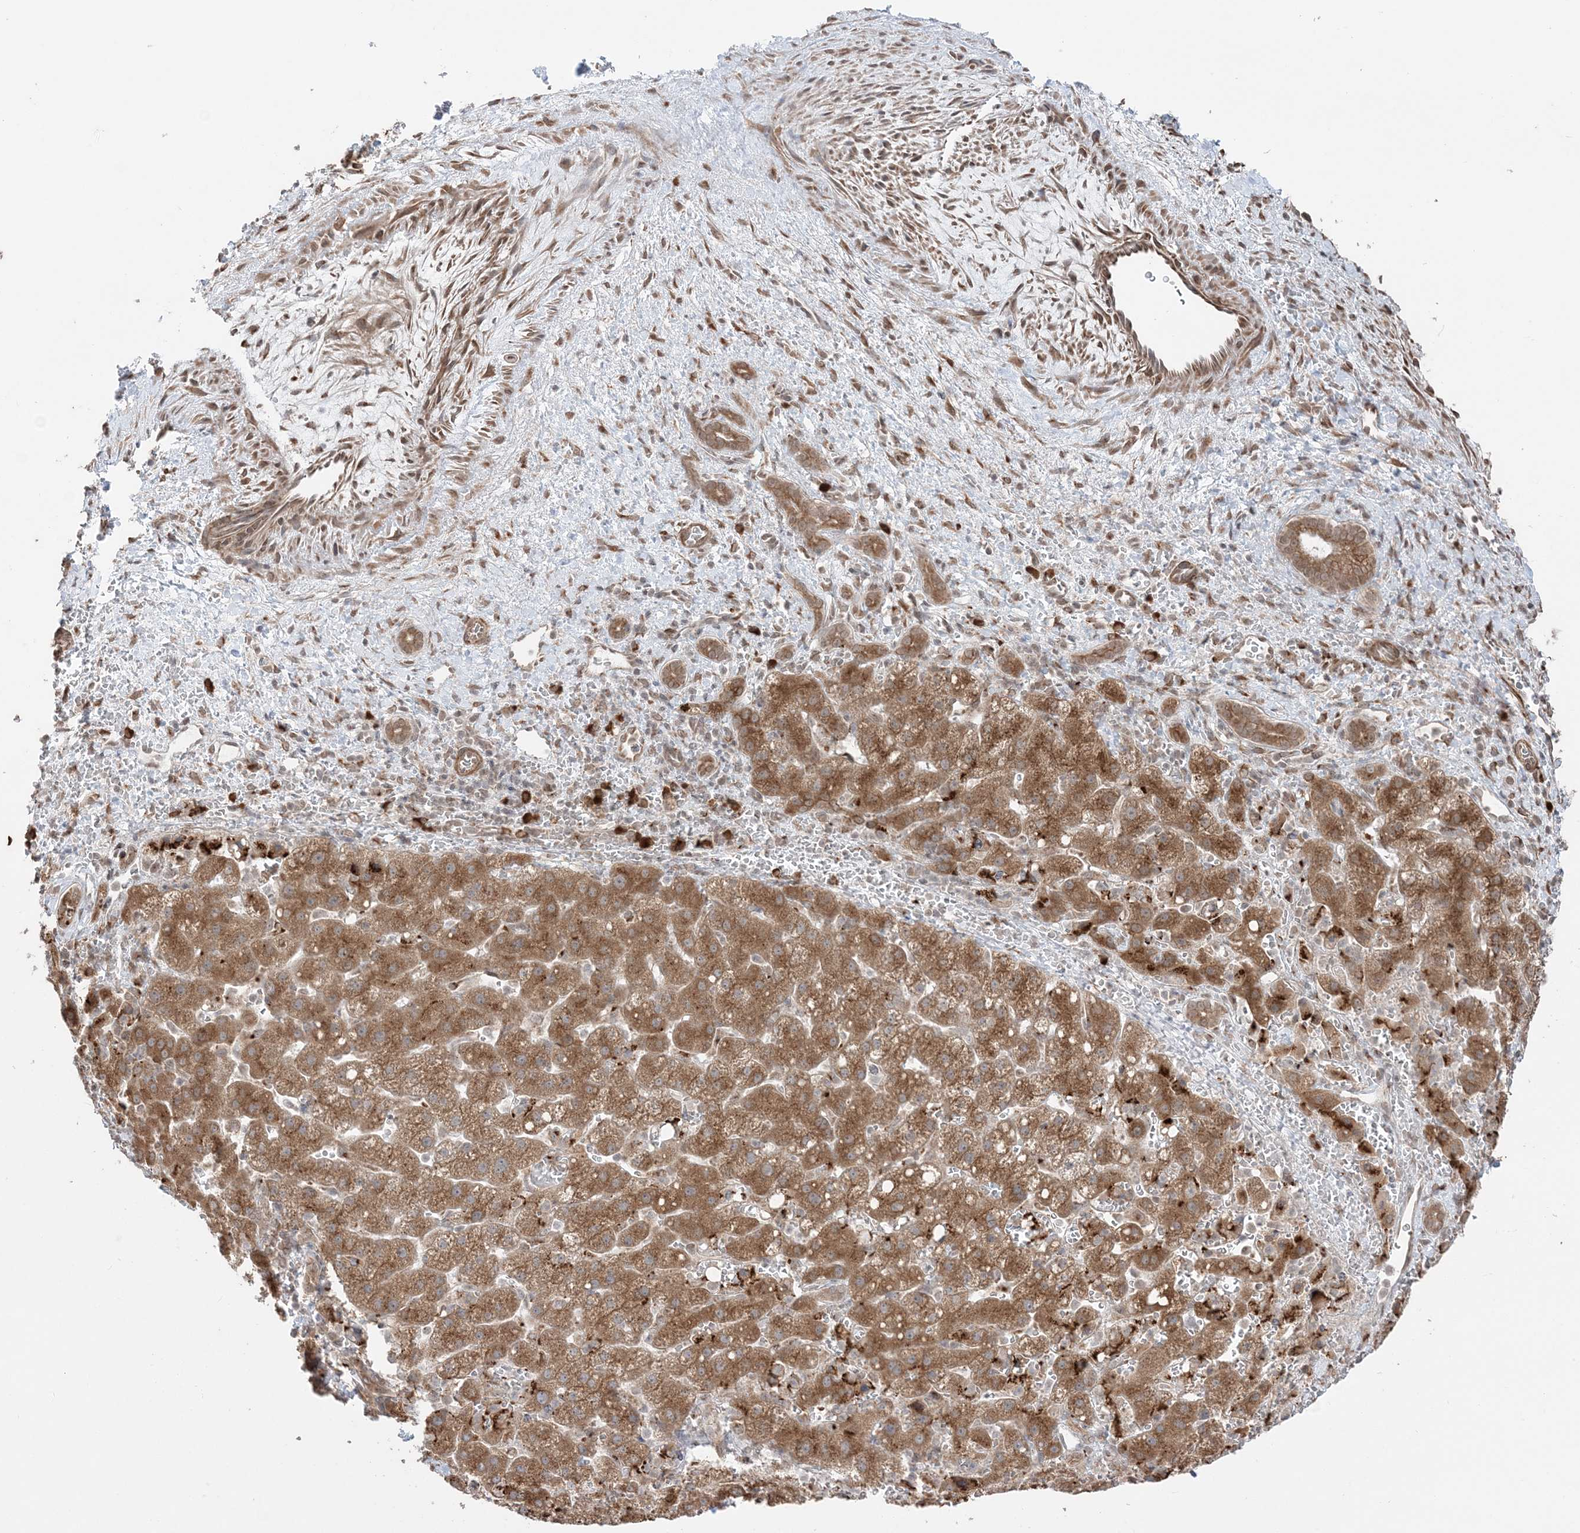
{"staining": {"intensity": "strong", "quantity": ">75%", "location": "cytoplasmic/membranous"}, "tissue": "liver cancer", "cell_type": "Tumor cells", "image_type": "cancer", "snomed": [{"axis": "morphology", "description": "Carcinoma, Hepatocellular, NOS"}, {"axis": "topography", "description": "Liver"}], "caption": "Immunohistochemistry (IHC) image of neoplastic tissue: human hepatocellular carcinoma (liver) stained using IHC shows high levels of strong protein expression localized specifically in the cytoplasmic/membranous of tumor cells, appearing as a cytoplasmic/membranous brown color.", "gene": "TMED10", "patient": {"sex": "male", "age": 57}}